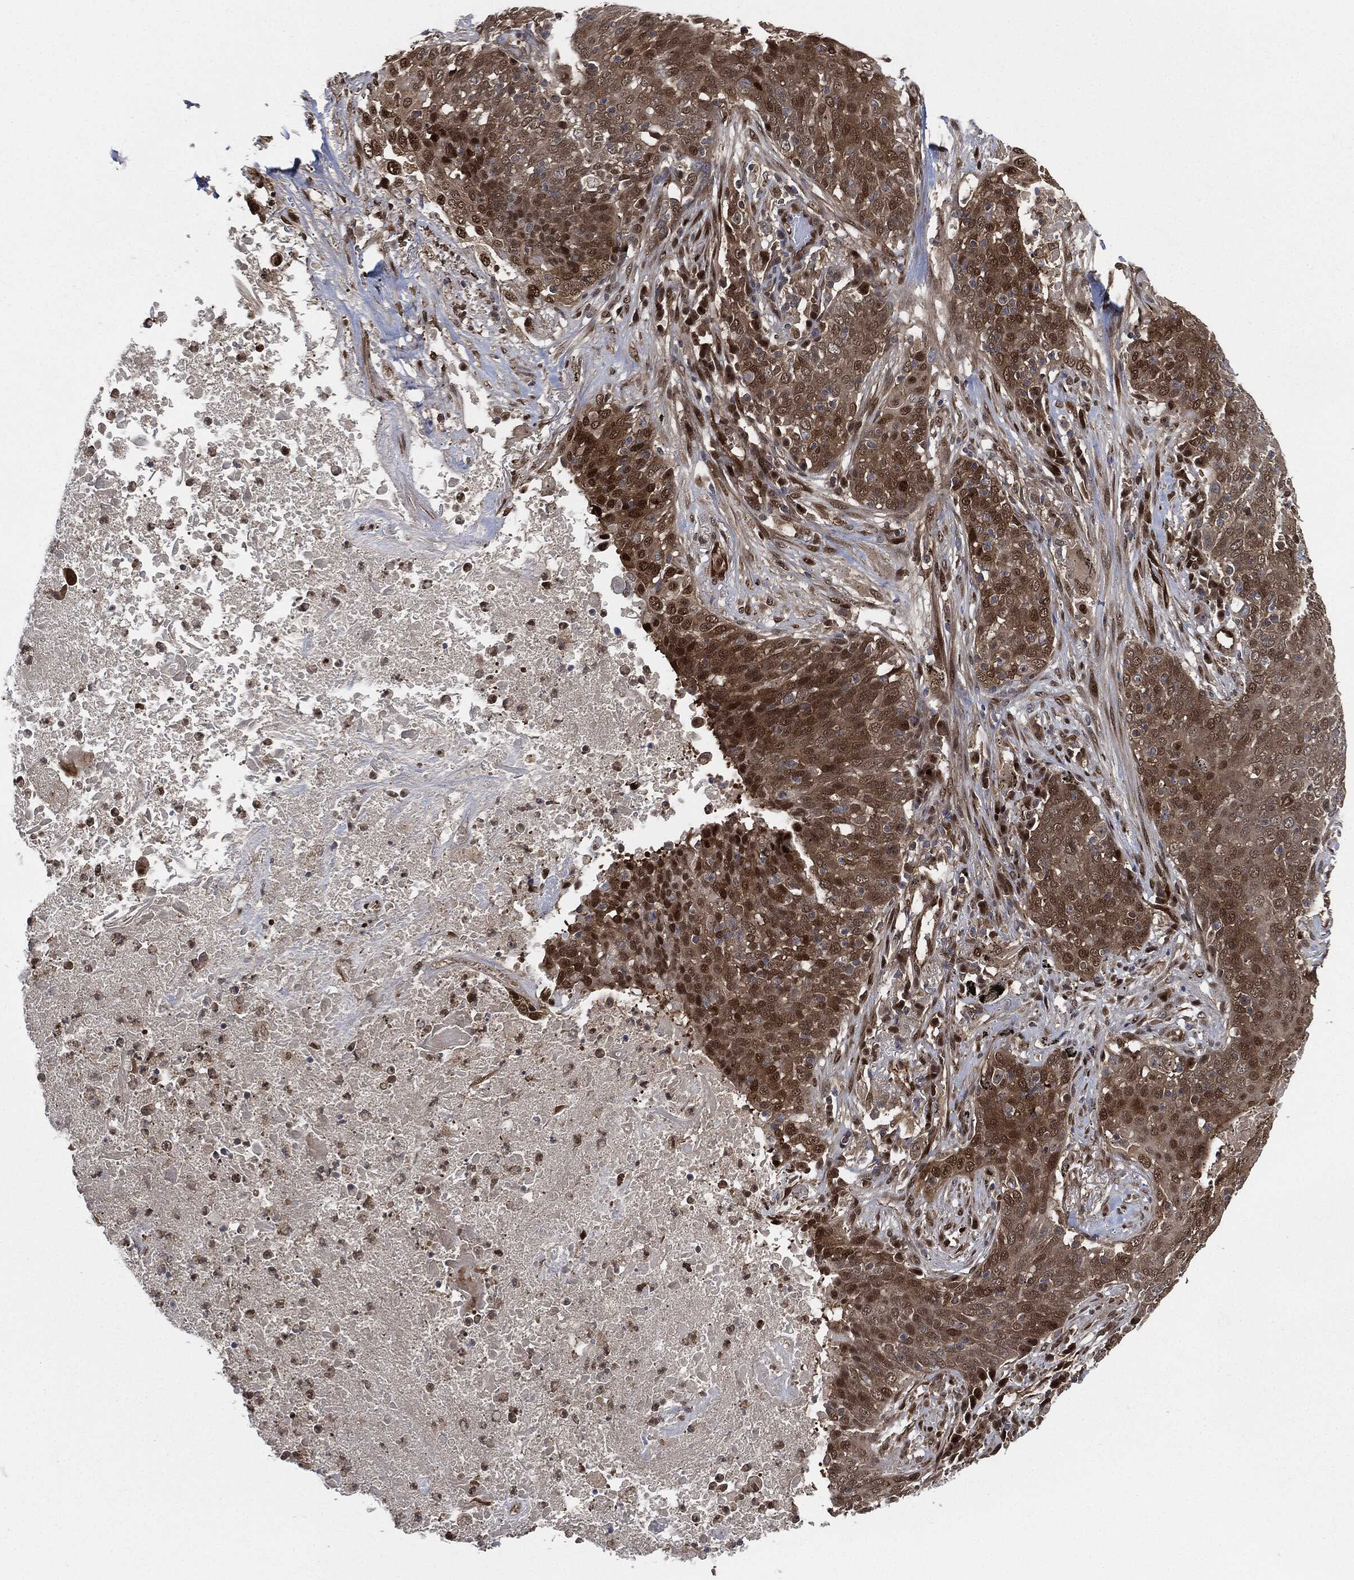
{"staining": {"intensity": "strong", "quantity": ">75%", "location": "cytoplasmic/membranous,nuclear"}, "tissue": "lung cancer", "cell_type": "Tumor cells", "image_type": "cancer", "snomed": [{"axis": "morphology", "description": "Squamous cell carcinoma, NOS"}, {"axis": "topography", "description": "Lung"}], "caption": "Immunohistochemical staining of human squamous cell carcinoma (lung) demonstrates high levels of strong cytoplasmic/membranous and nuclear staining in about >75% of tumor cells. (DAB (3,3'-diaminobenzidine) = brown stain, brightfield microscopy at high magnification).", "gene": "DCTN1", "patient": {"sex": "male", "age": 82}}